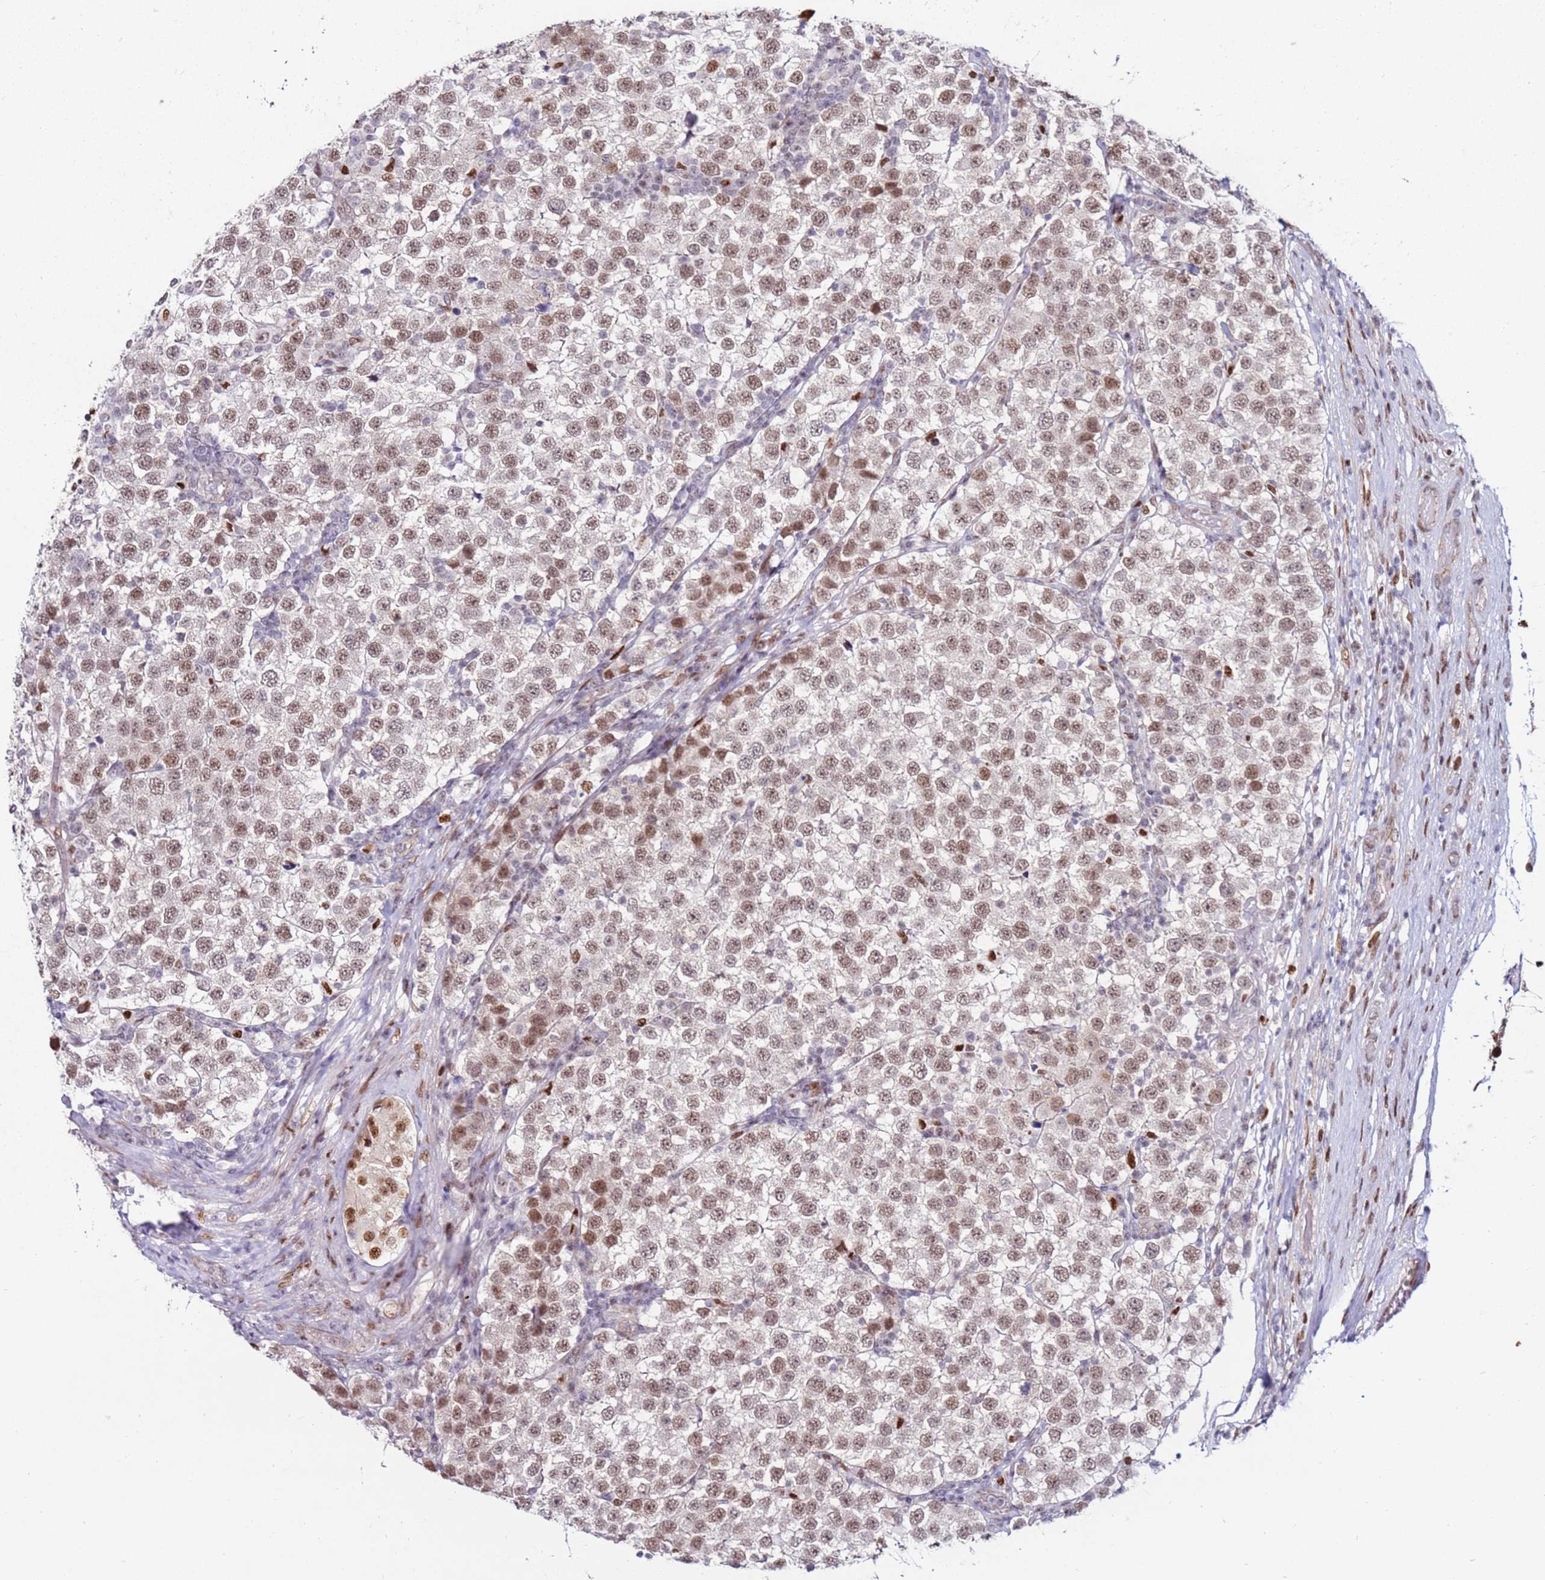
{"staining": {"intensity": "moderate", "quantity": ">75%", "location": "nuclear"}, "tissue": "testis cancer", "cell_type": "Tumor cells", "image_type": "cancer", "snomed": [{"axis": "morphology", "description": "Seminoma, NOS"}, {"axis": "topography", "description": "Testis"}], "caption": "Protein analysis of testis seminoma tissue displays moderate nuclear positivity in about >75% of tumor cells.", "gene": "KPNA4", "patient": {"sex": "male", "age": 34}}